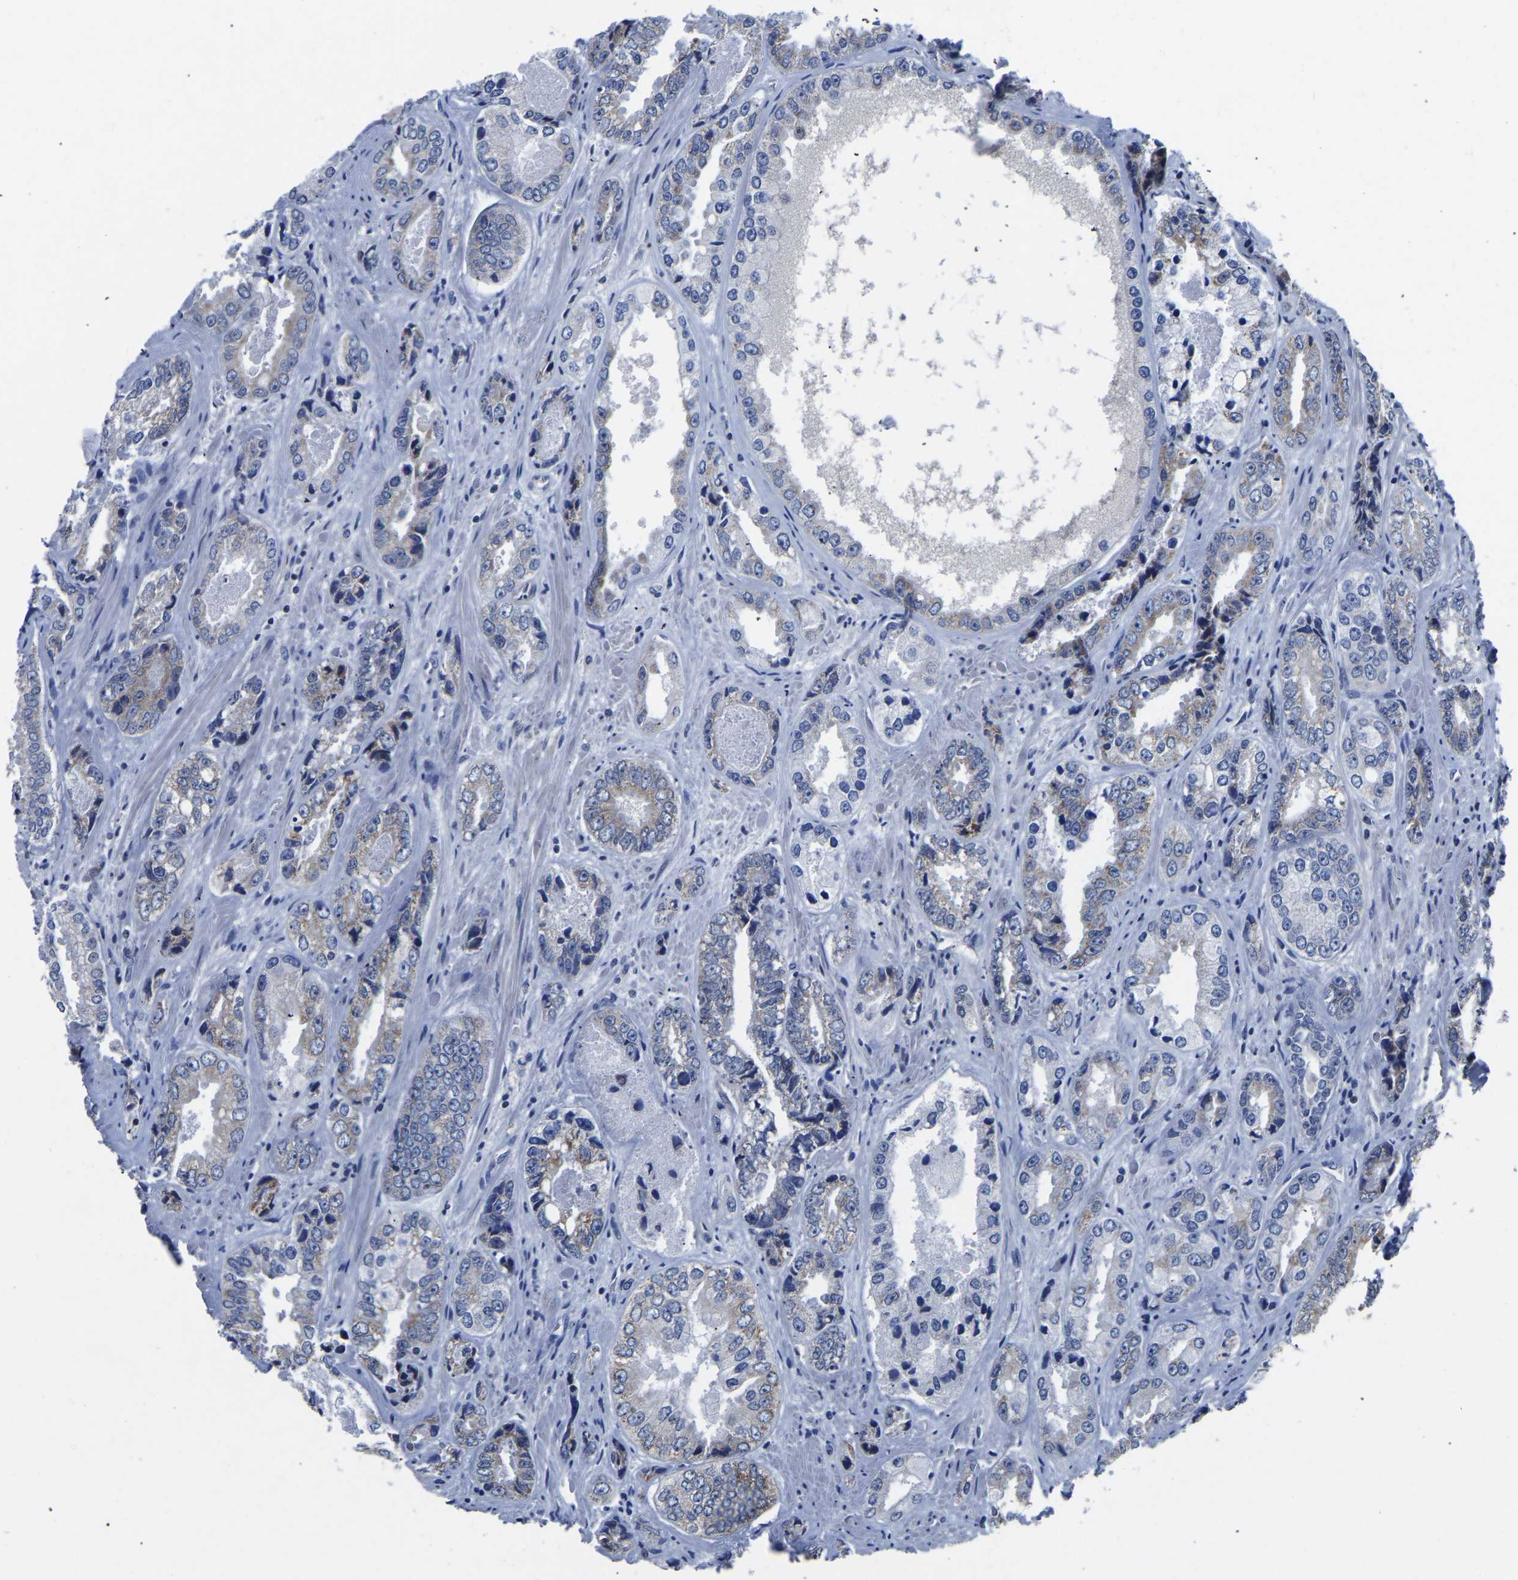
{"staining": {"intensity": "moderate", "quantity": "<25%", "location": "cytoplasmic/membranous"}, "tissue": "prostate cancer", "cell_type": "Tumor cells", "image_type": "cancer", "snomed": [{"axis": "morphology", "description": "Adenocarcinoma, High grade"}, {"axis": "topography", "description": "Prostate"}], "caption": "High-grade adenocarcinoma (prostate) stained with DAB (3,3'-diaminobenzidine) IHC exhibits low levels of moderate cytoplasmic/membranous staining in approximately <25% of tumor cells.", "gene": "FGD5", "patient": {"sex": "male", "age": 61}}